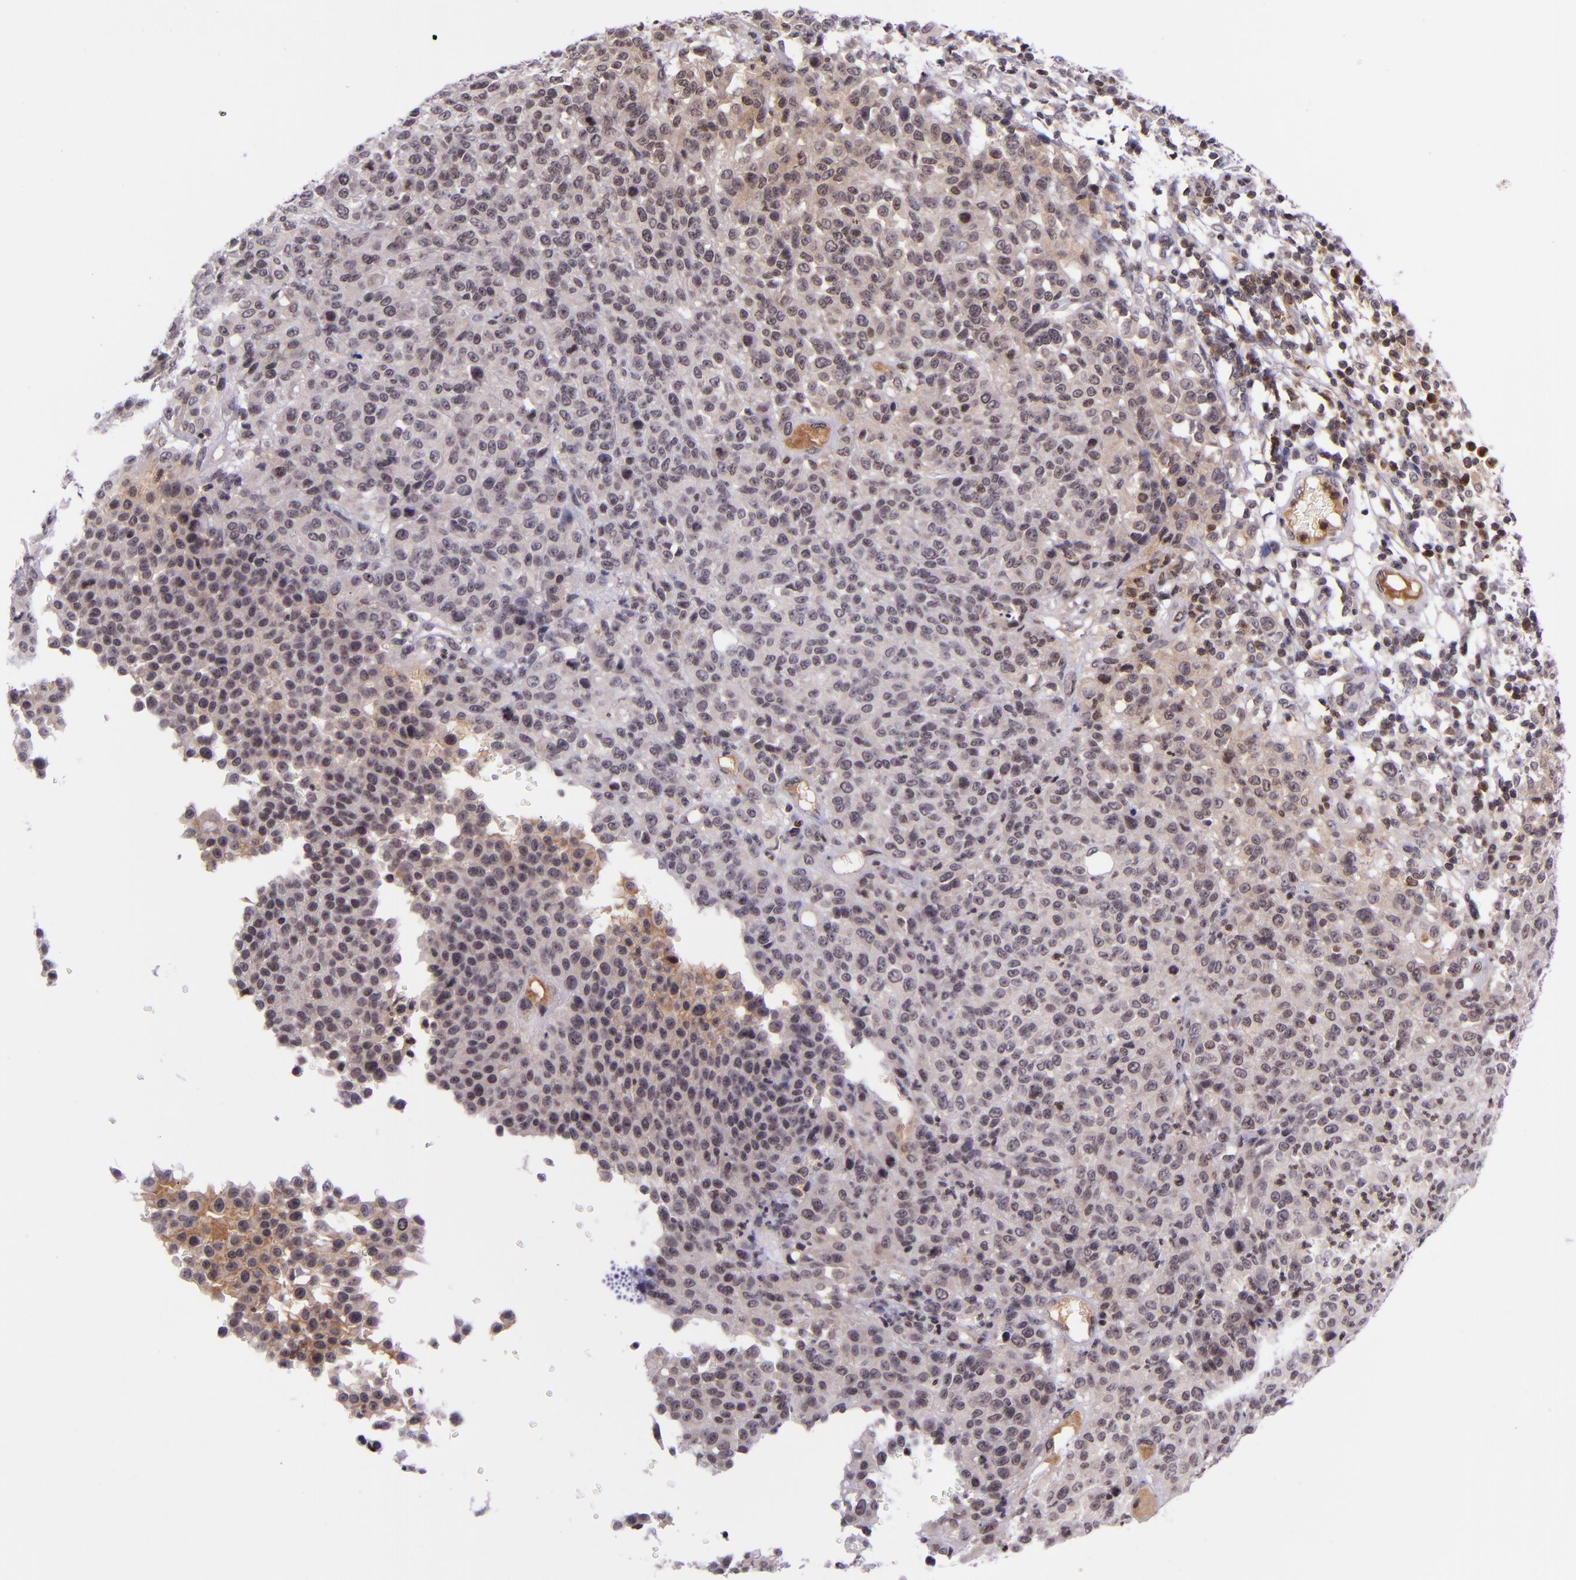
{"staining": {"intensity": "weak", "quantity": "<25%", "location": "cytoplasmic/membranous"}, "tissue": "melanoma", "cell_type": "Tumor cells", "image_type": "cancer", "snomed": [{"axis": "morphology", "description": "Malignant melanoma, NOS"}, {"axis": "topography", "description": "Skin"}], "caption": "This is an IHC micrograph of malignant melanoma. There is no expression in tumor cells.", "gene": "SELL", "patient": {"sex": "female", "age": 49}}